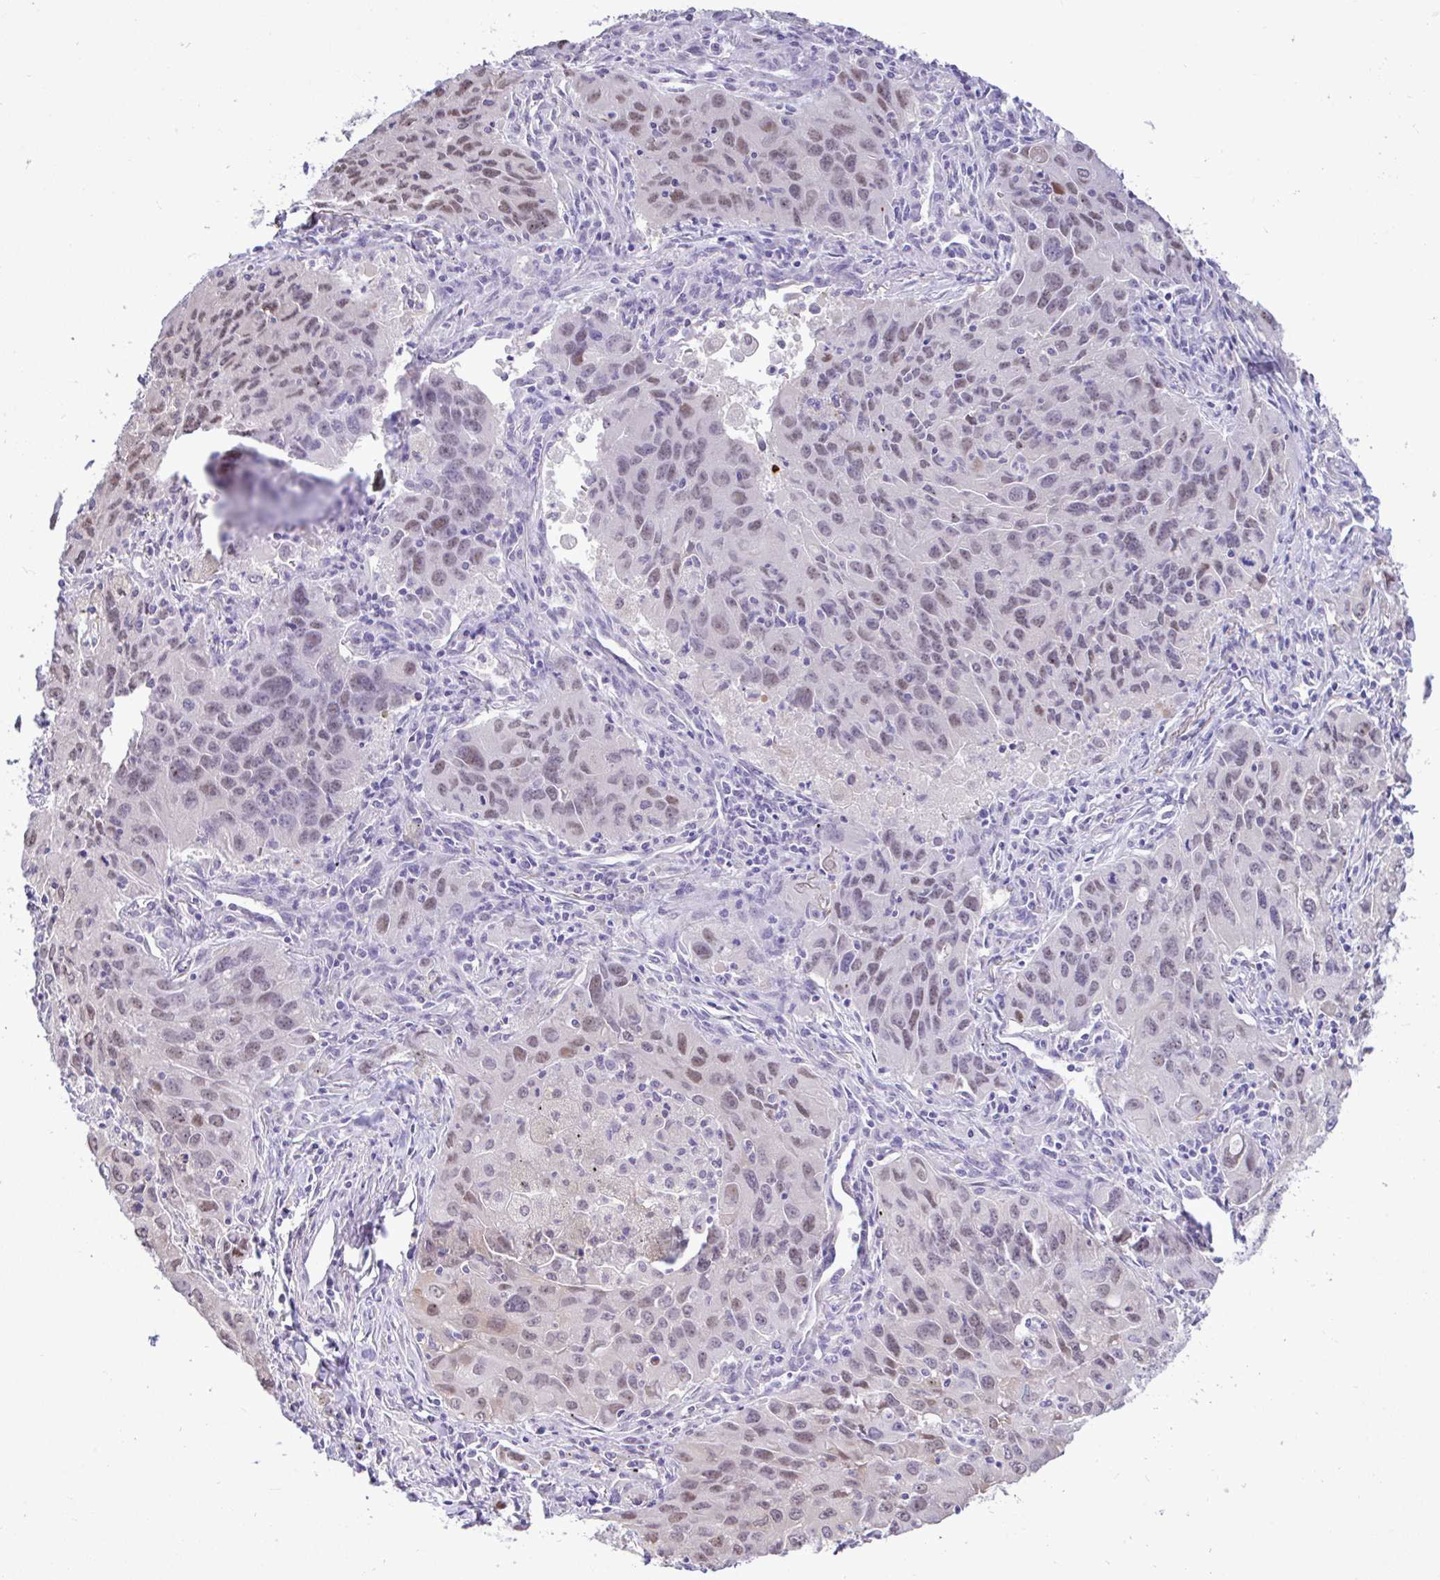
{"staining": {"intensity": "weak", "quantity": "25%-75%", "location": "nuclear"}, "tissue": "lung cancer", "cell_type": "Tumor cells", "image_type": "cancer", "snomed": [{"axis": "morphology", "description": "Adenocarcinoma, NOS"}, {"axis": "morphology", "description": "Adenocarcinoma, metastatic, NOS"}, {"axis": "topography", "description": "Lymph node"}, {"axis": "topography", "description": "Lung"}], "caption": "Protein expression by IHC displays weak nuclear expression in approximately 25%-75% of tumor cells in adenocarcinoma (lung).", "gene": "ZNF485", "patient": {"sex": "female", "age": 42}}